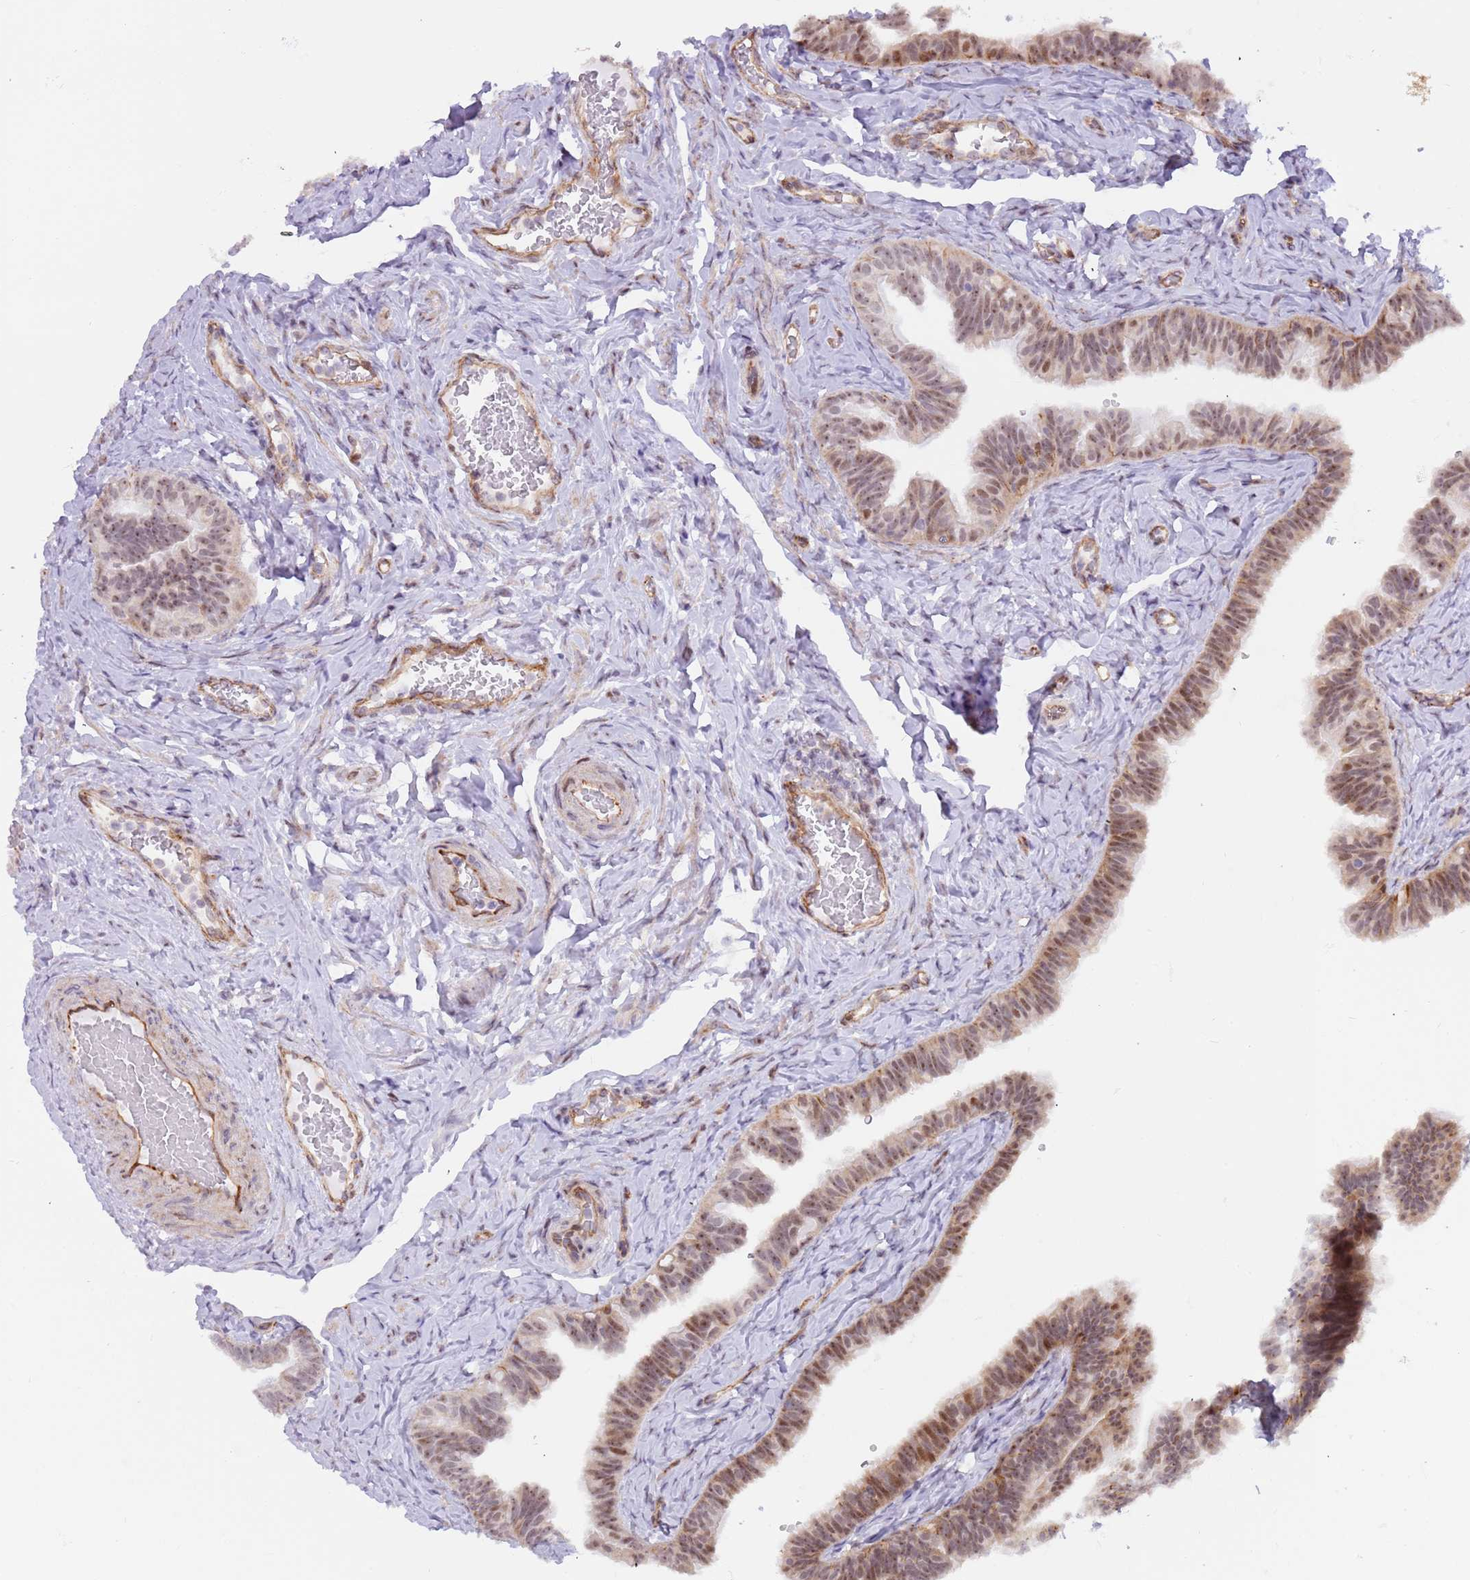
{"staining": {"intensity": "moderate", "quantity": ">75%", "location": "cytoplasmic/membranous,nuclear"}, "tissue": "fallopian tube", "cell_type": "Glandular cells", "image_type": "normal", "snomed": [{"axis": "morphology", "description": "Normal tissue, NOS"}, {"axis": "topography", "description": "Fallopian tube"}], "caption": "Immunohistochemistry (IHC) (DAB) staining of benign human fallopian tube shows moderate cytoplasmic/membranous,nuclear protein positivity in about >75% of glandular cells.", "gene": "LRMDA", "patient": {"sex": "female", "age": 39}}